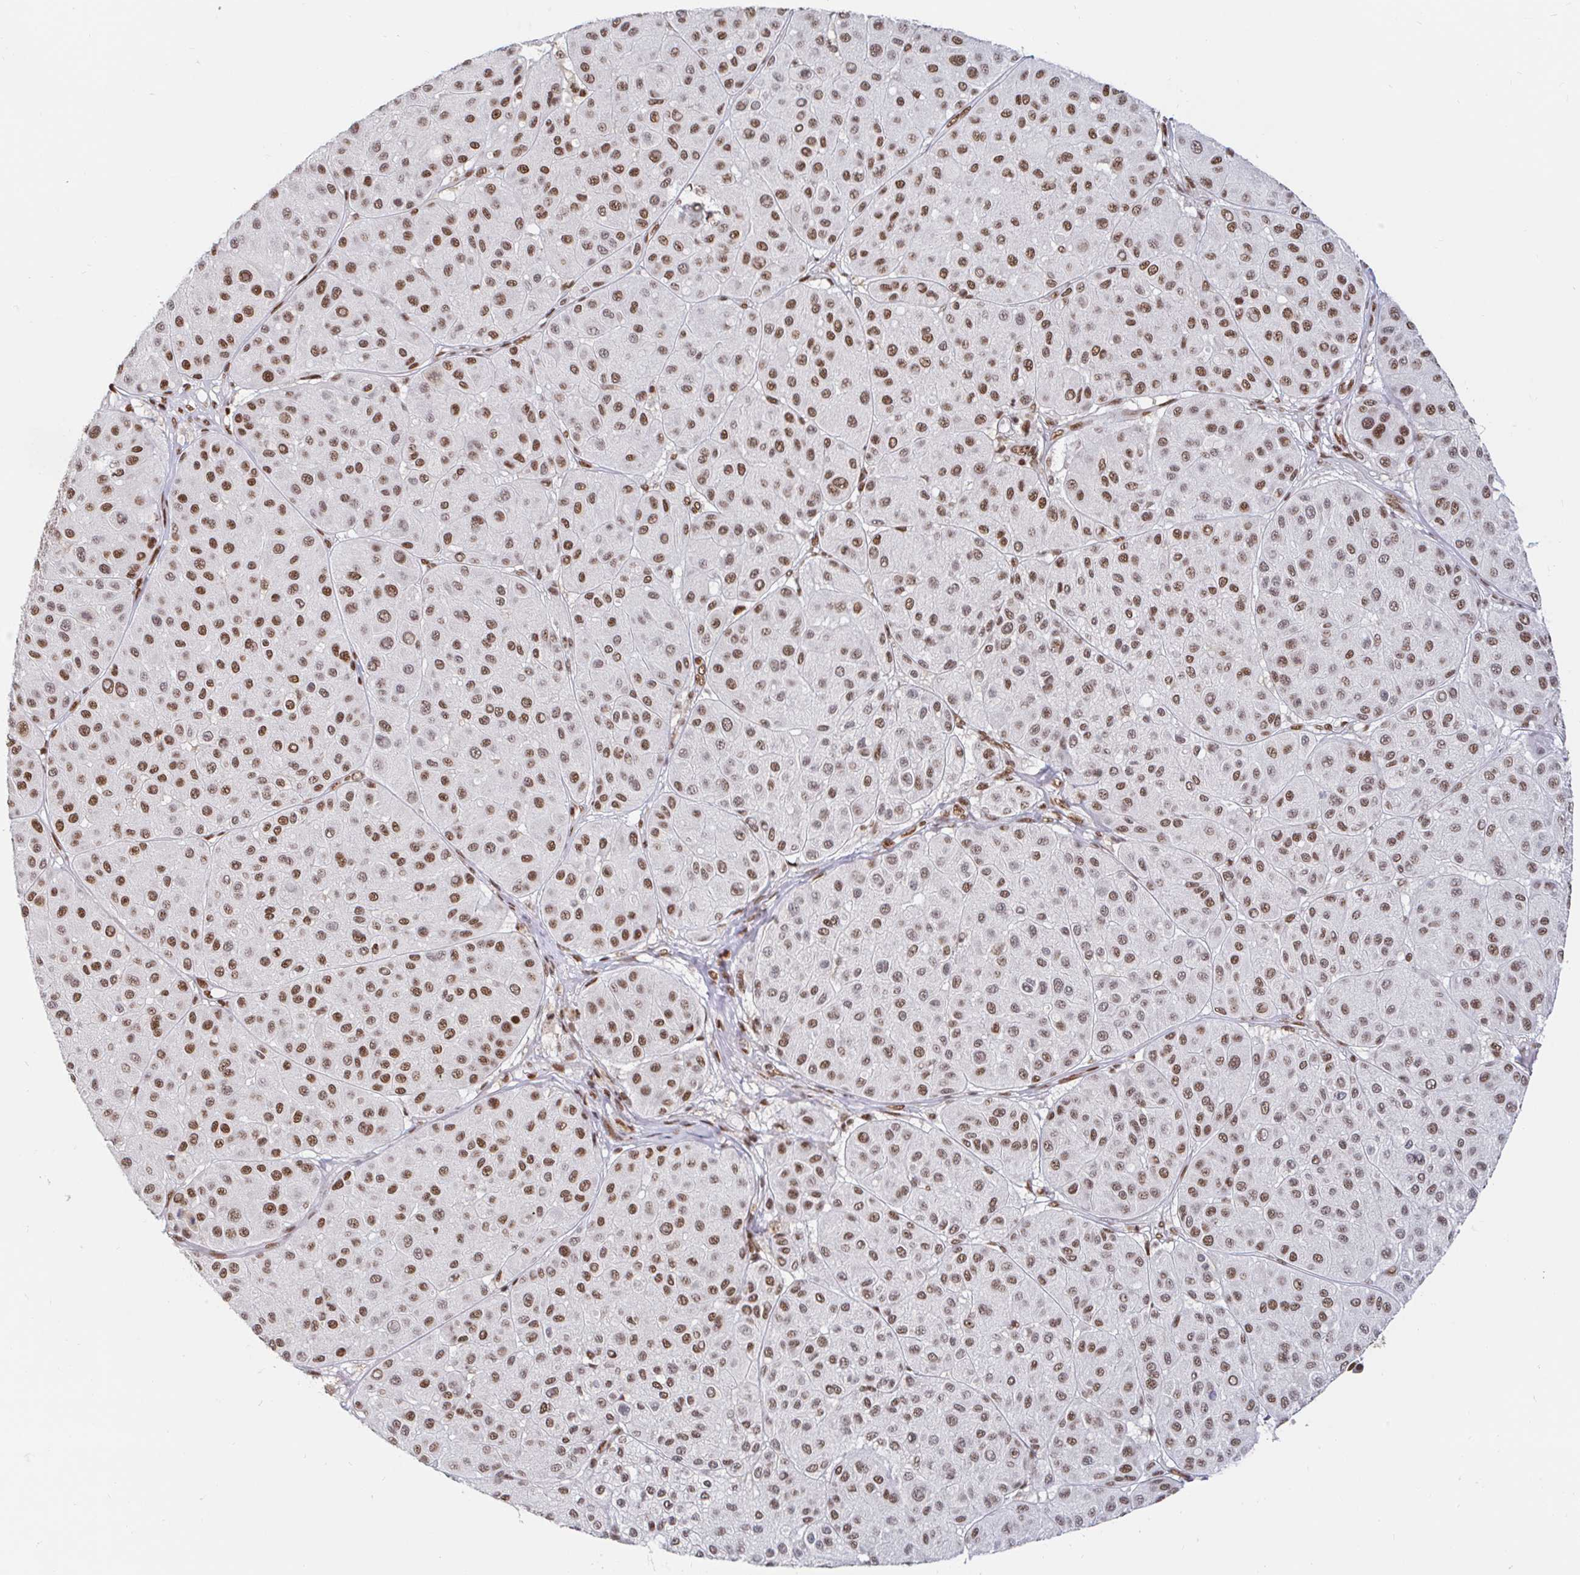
{"staining": {"intensity": "strong", "quantity": "25%-75%", "location": "nuclear"}, "tissue": "melanoma", "cell_type": "Tumor cells", "image_type": "cancer", "snomed": [{"axis": "morphology", "description": "Malignant melanoma, Metastatic site"}, {"axis": "topography", "description": "Smooth muscle"}], "caption": "An image of human melanoma stained for a protein demonstrates strong nuclear brown staining in tumor cells.", "gene": "RBMX", "patient": {"sex": "male", "age": 41}}